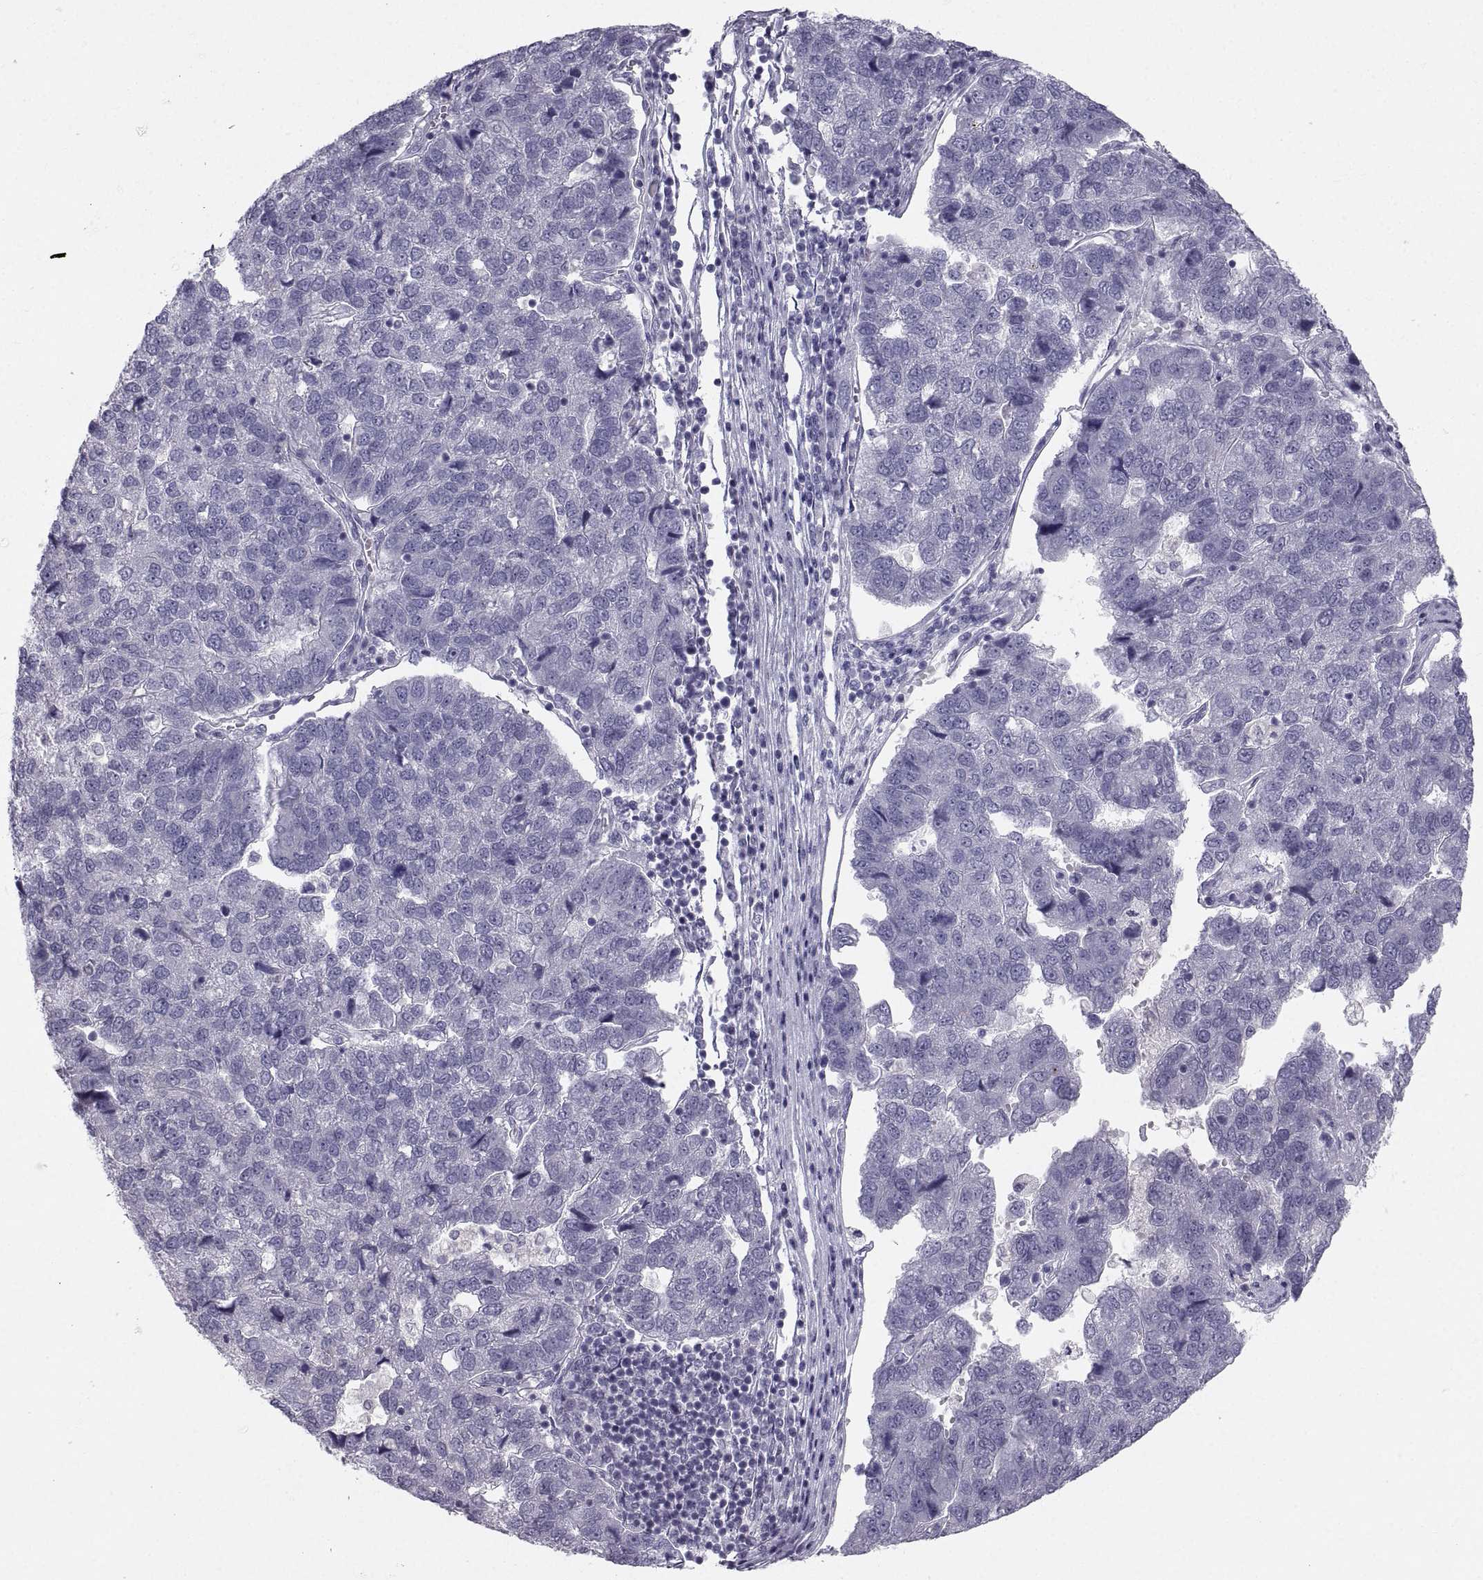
{"staining": {"intensity": "negative", "quantity": "none", "location": "none"}, "tissue": "pancreatic cancer", "cell_type": "Tumor cells", "image_type": "cancer", "snomed": [{"axis": "morphology", "description": "Adenocarcinoma, NOS"}, {"axis": "topography", "description": "Pancreas"}], "caption": "Immunohistochemical staining of pancreatic cancer displays no significant positivity in tumor cells.", "gene": "ZNF185", "patient": {"sex": "female", "age": 61}}